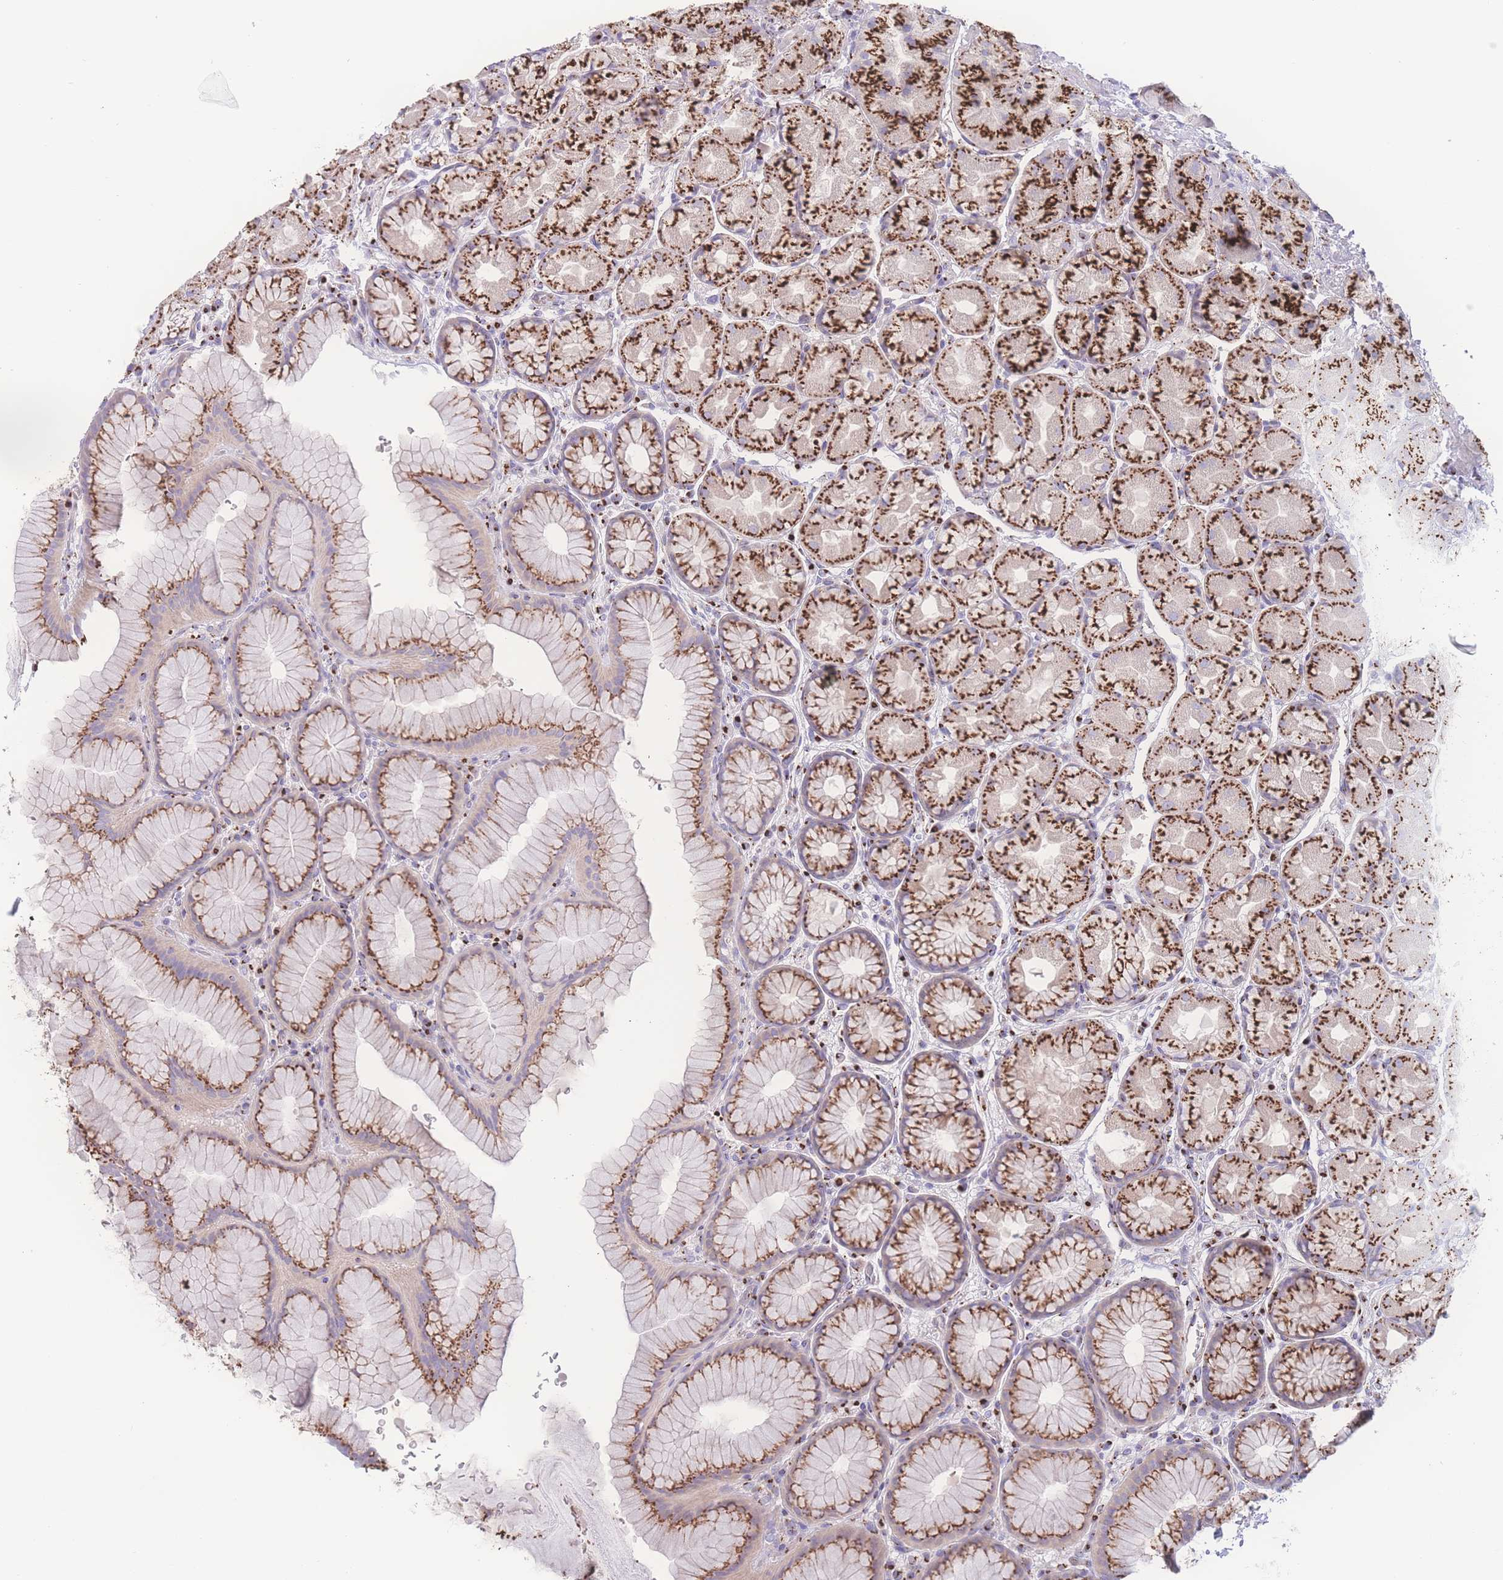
{"staining": {"intensity": "strong", "quantity": ">75%", "location": "cytoplasmic/membranous"}, "tissue": "stomach", "cell_type": "Glandular cells", "image_type": "normal", "snomed": [{"axis": "morphology", "description": "Normal tissue, NOS"}, {"axis": "topography", "description": "Stomach"}], "caption": "A micrograph showing strong cytoplasmic/membranous staining in about >75% of glandular cells in benign stomach, as visualized by brown immunohistochemical staining.", "gene": "GOLM2", "patient": {"sex": "male", "age": 57}}